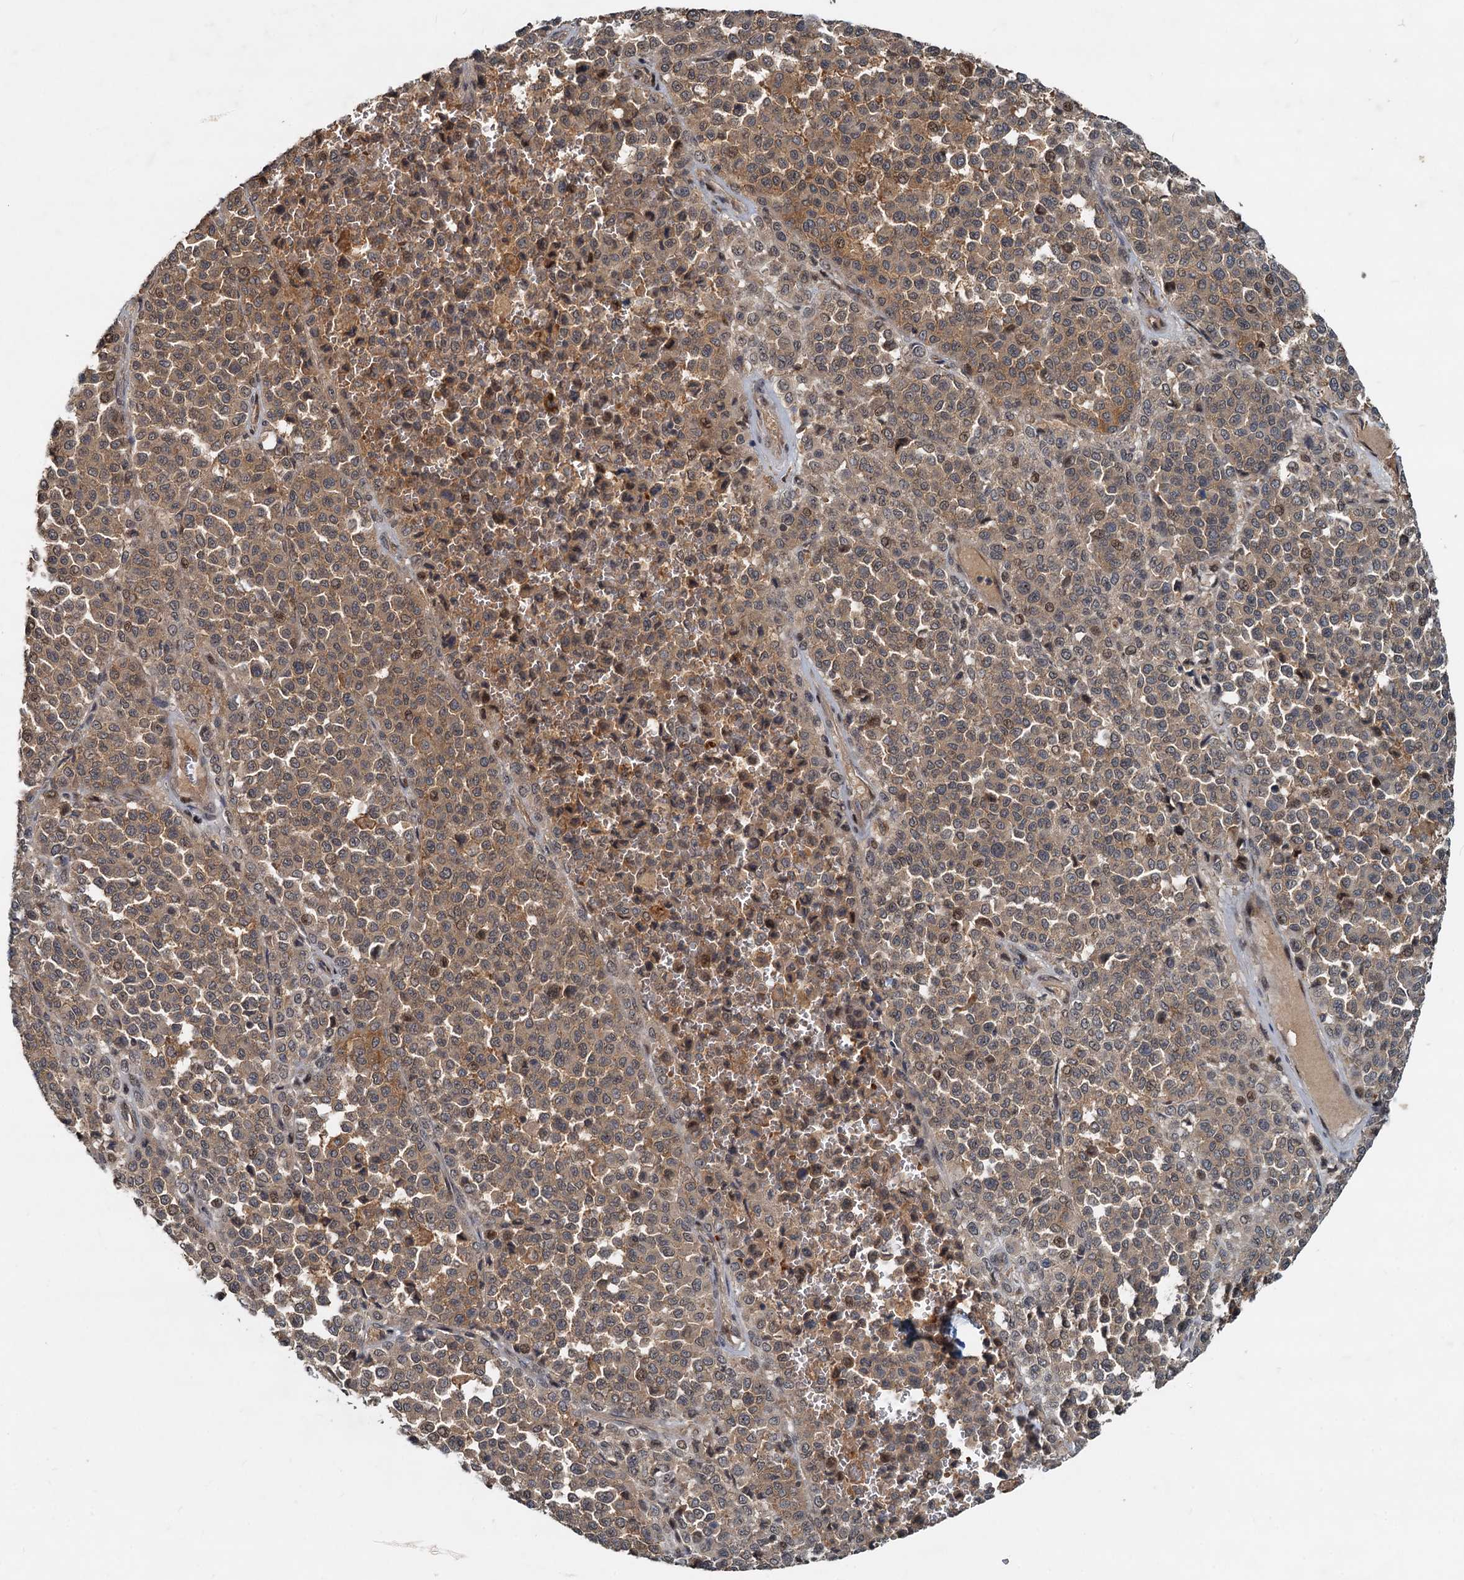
{"staining": {"intensity": "moderate", "quantity": ">75%", "location": "cytoplasmic/membranous"}, "tissue": "melanoma", "cell_type": "Tumor cells", "image_type": "cancer", "snomed": [{"axis": "morphology", "description": "Malignant melanoma, Metastatic site"}, {"axis": "topography", "description": "Pancreas"}], "caption": "Protein expression analysis of human malignant melanoma (metastatic site) reveals moderate cytoplasmic/membranous expression in approximately >75% of tumor cells.", "gene": "CEP68", "patient": {"sex": "female", "age": 30}}